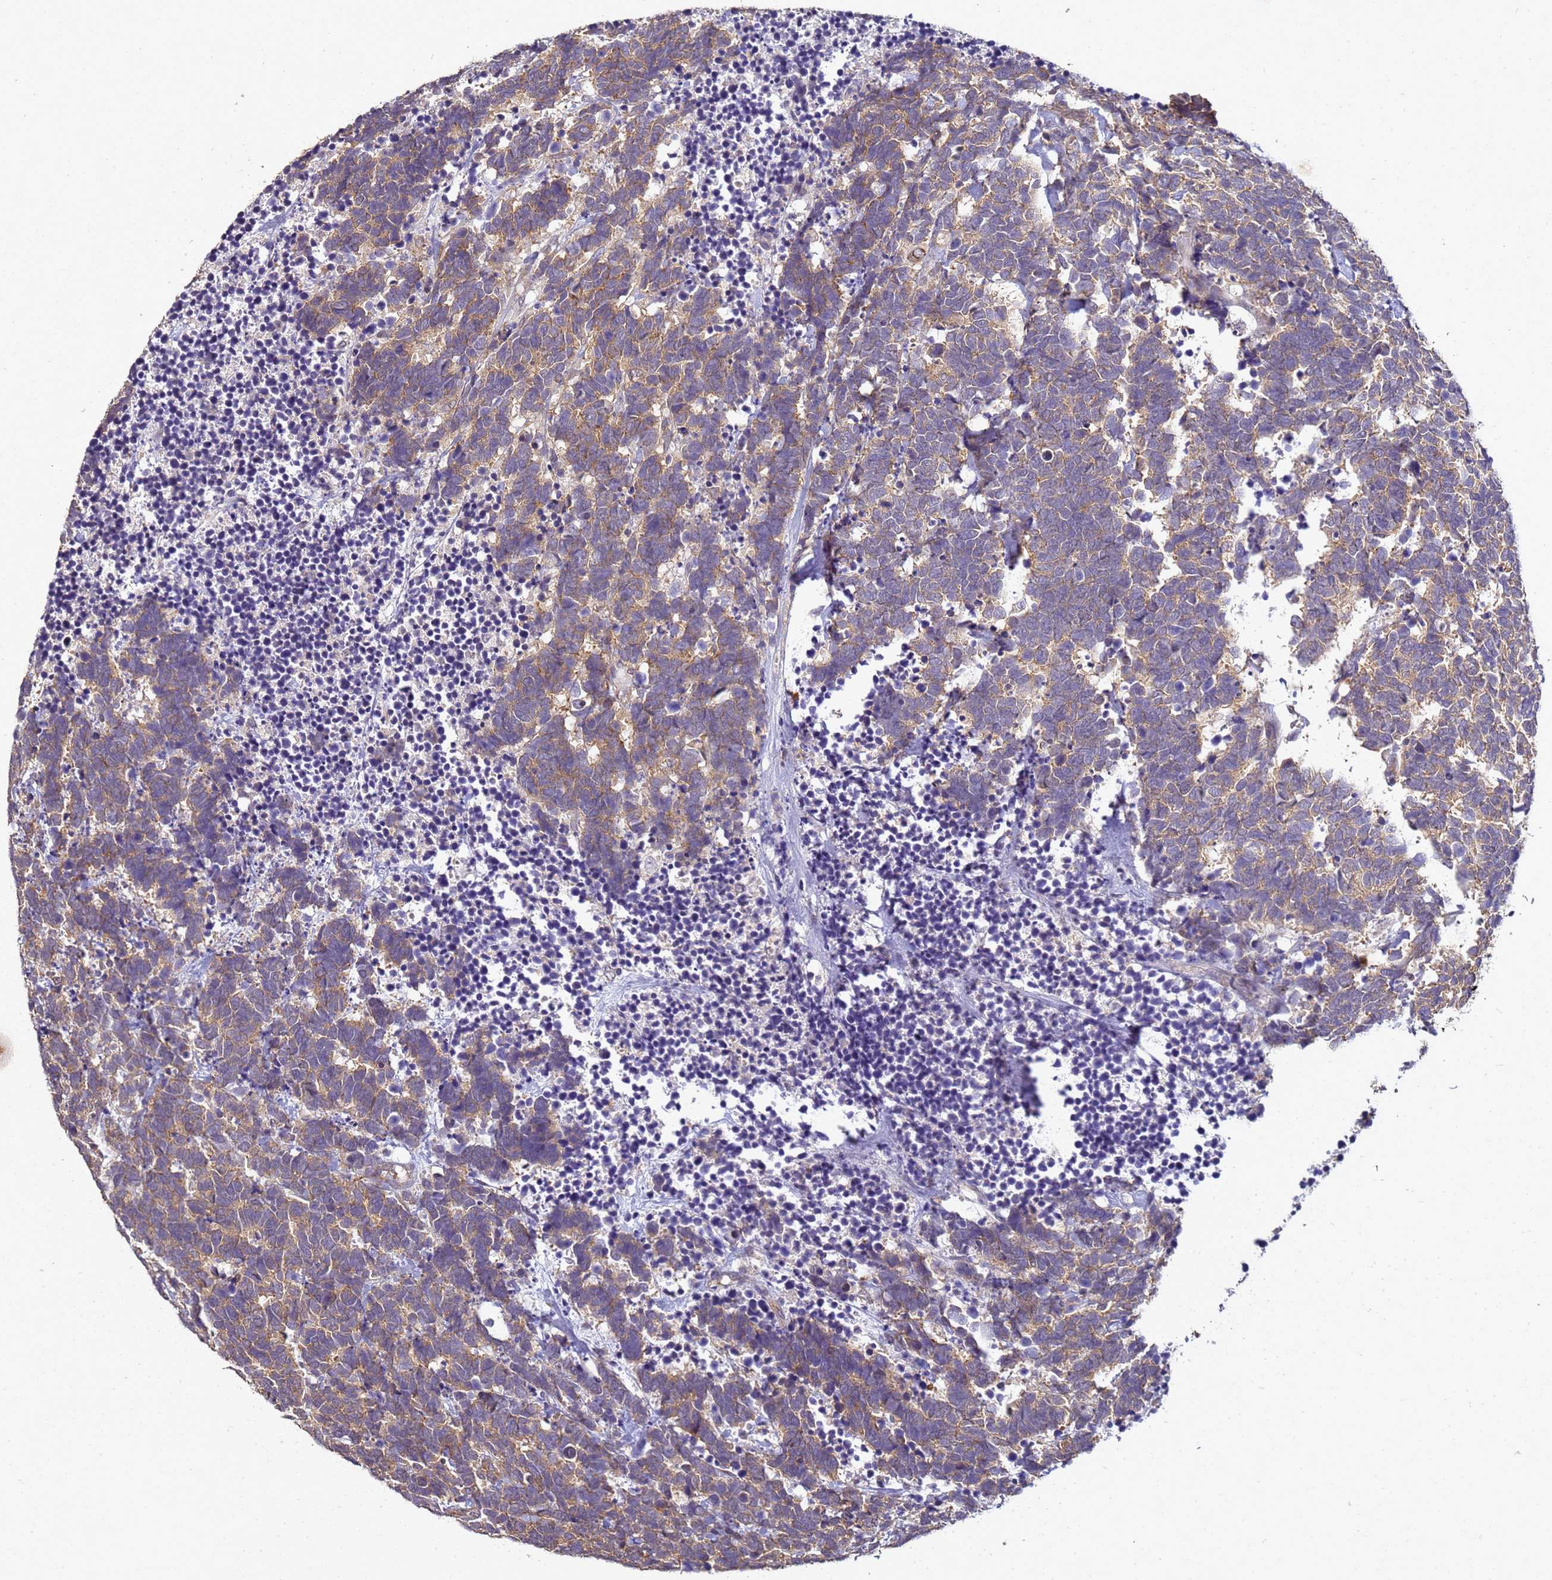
{"staining": {"intensity": "moderate", "quantity": ">75%", "location": "cytoplasmic/membranous"}, "tissue": "carcinoid", "cell_type": "Tumor cells", "image_type": "cancer", "snomed": [{"axis": "morphology", "description": "Carcinoma, NOS"}, {"axis": "morphology", "description": "Carcinoid, malignant, NOS"}, {"axis": "topography", "description": "Urinary bladder"}], "caption": "A brown stain highlights moderate cytoplasmic/membranous staining of a protein in human carcinoid tumor cells. Using DAB (3,3'-diaminobenzidine) (brown) and hematoxylin (blue) stains, captured at high magnification using brightfield microscopy.", "gene": "ANKRD17", "patient": {"sex": "male", "age": 57}}